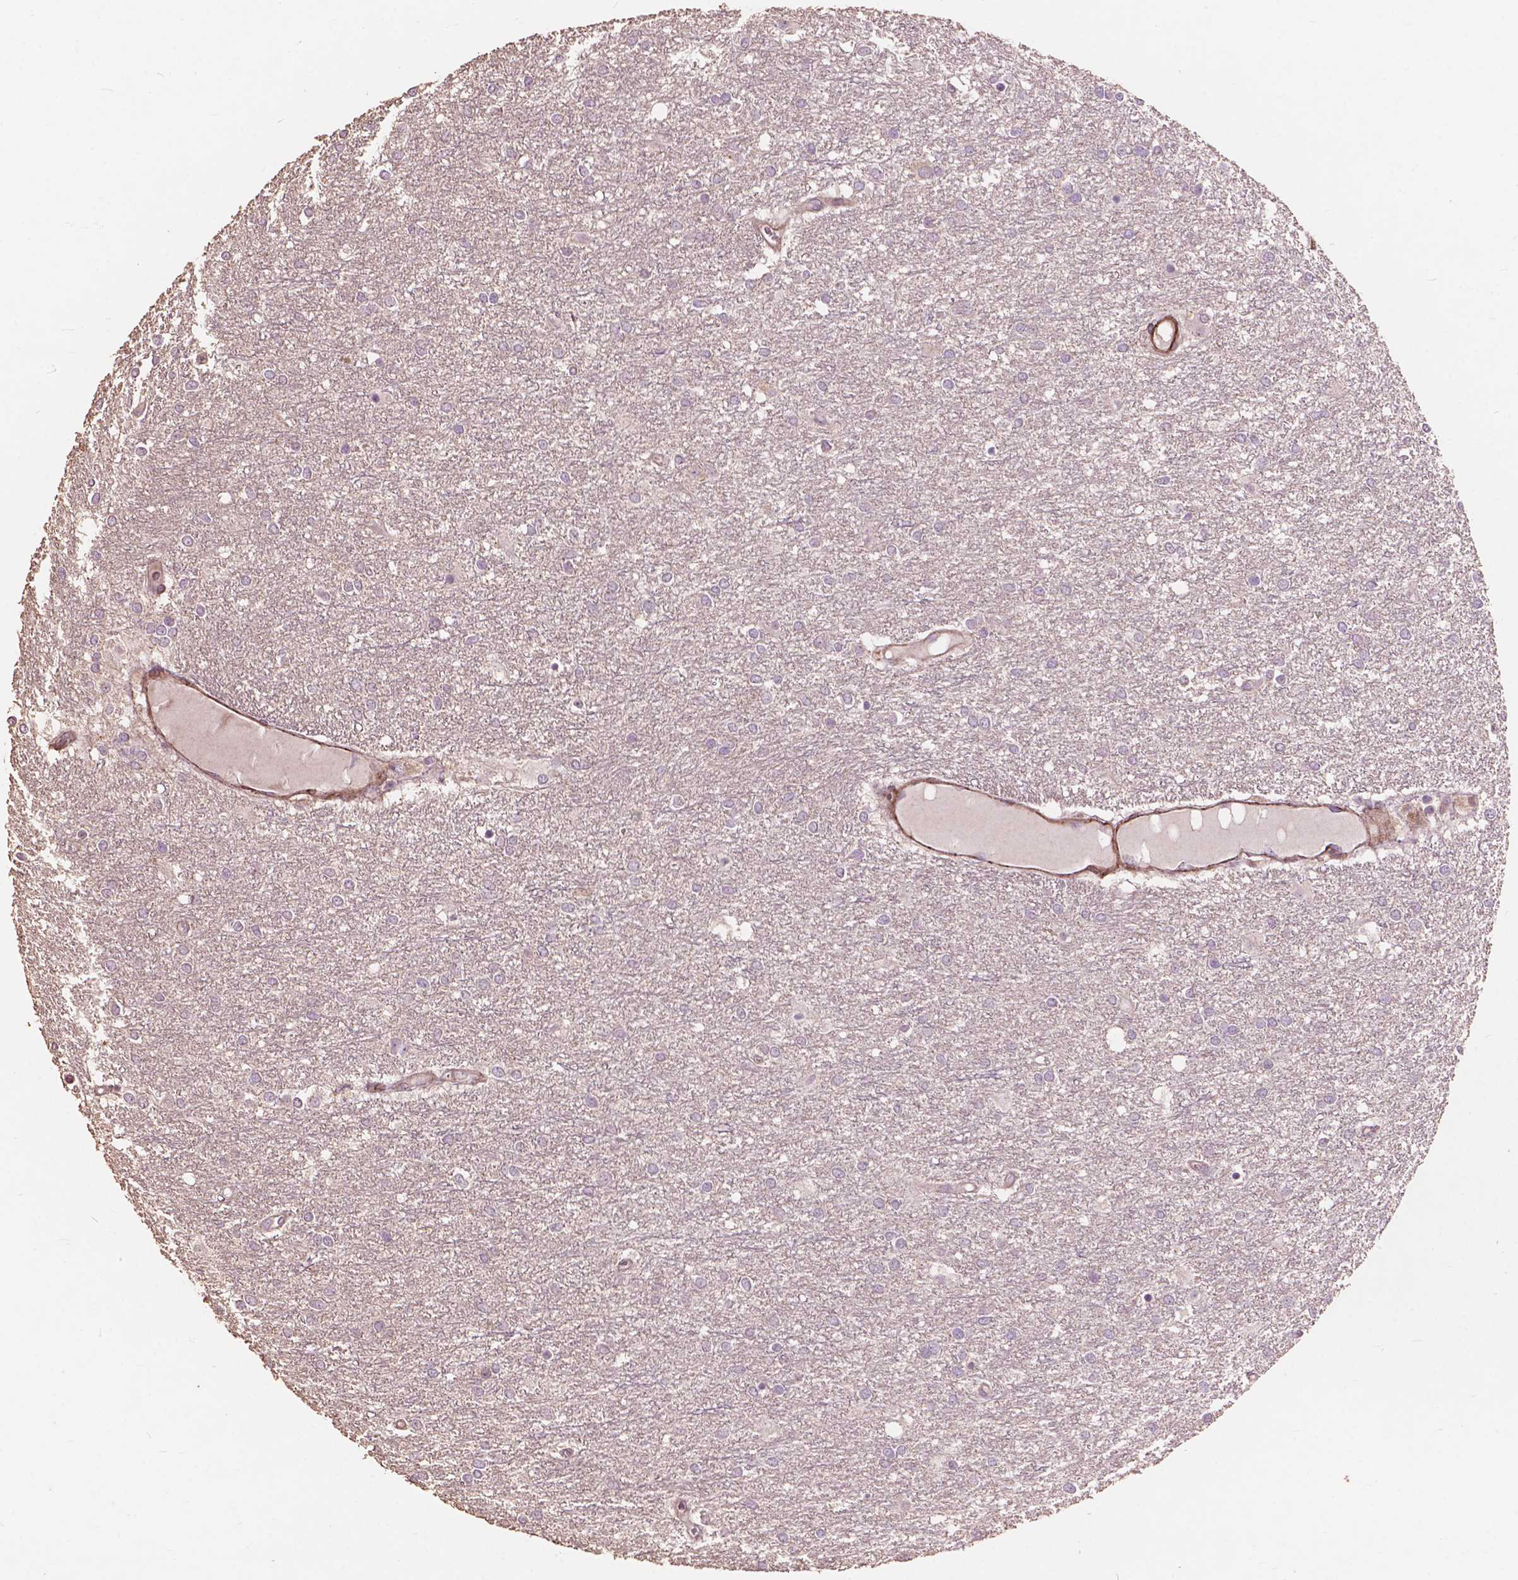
{"staining": {"intensity": "negative", "quantity": "none", "location": "none"}, "tissue": "glioma", "cell_type": "Tumor cells", "image_type": "cancer", "snomed": [{"axis": "morphology", "description": "Glioma, malignant, High grade"}, {"axis": "topography", "description": "Brain"}], "caption": "High-grade glioma (malignant) was stained to show a protein in brown. There is no significant staining in tumor cells.", "gene": "FNIP1", "patient": {"sex": "female", "age": 61}}